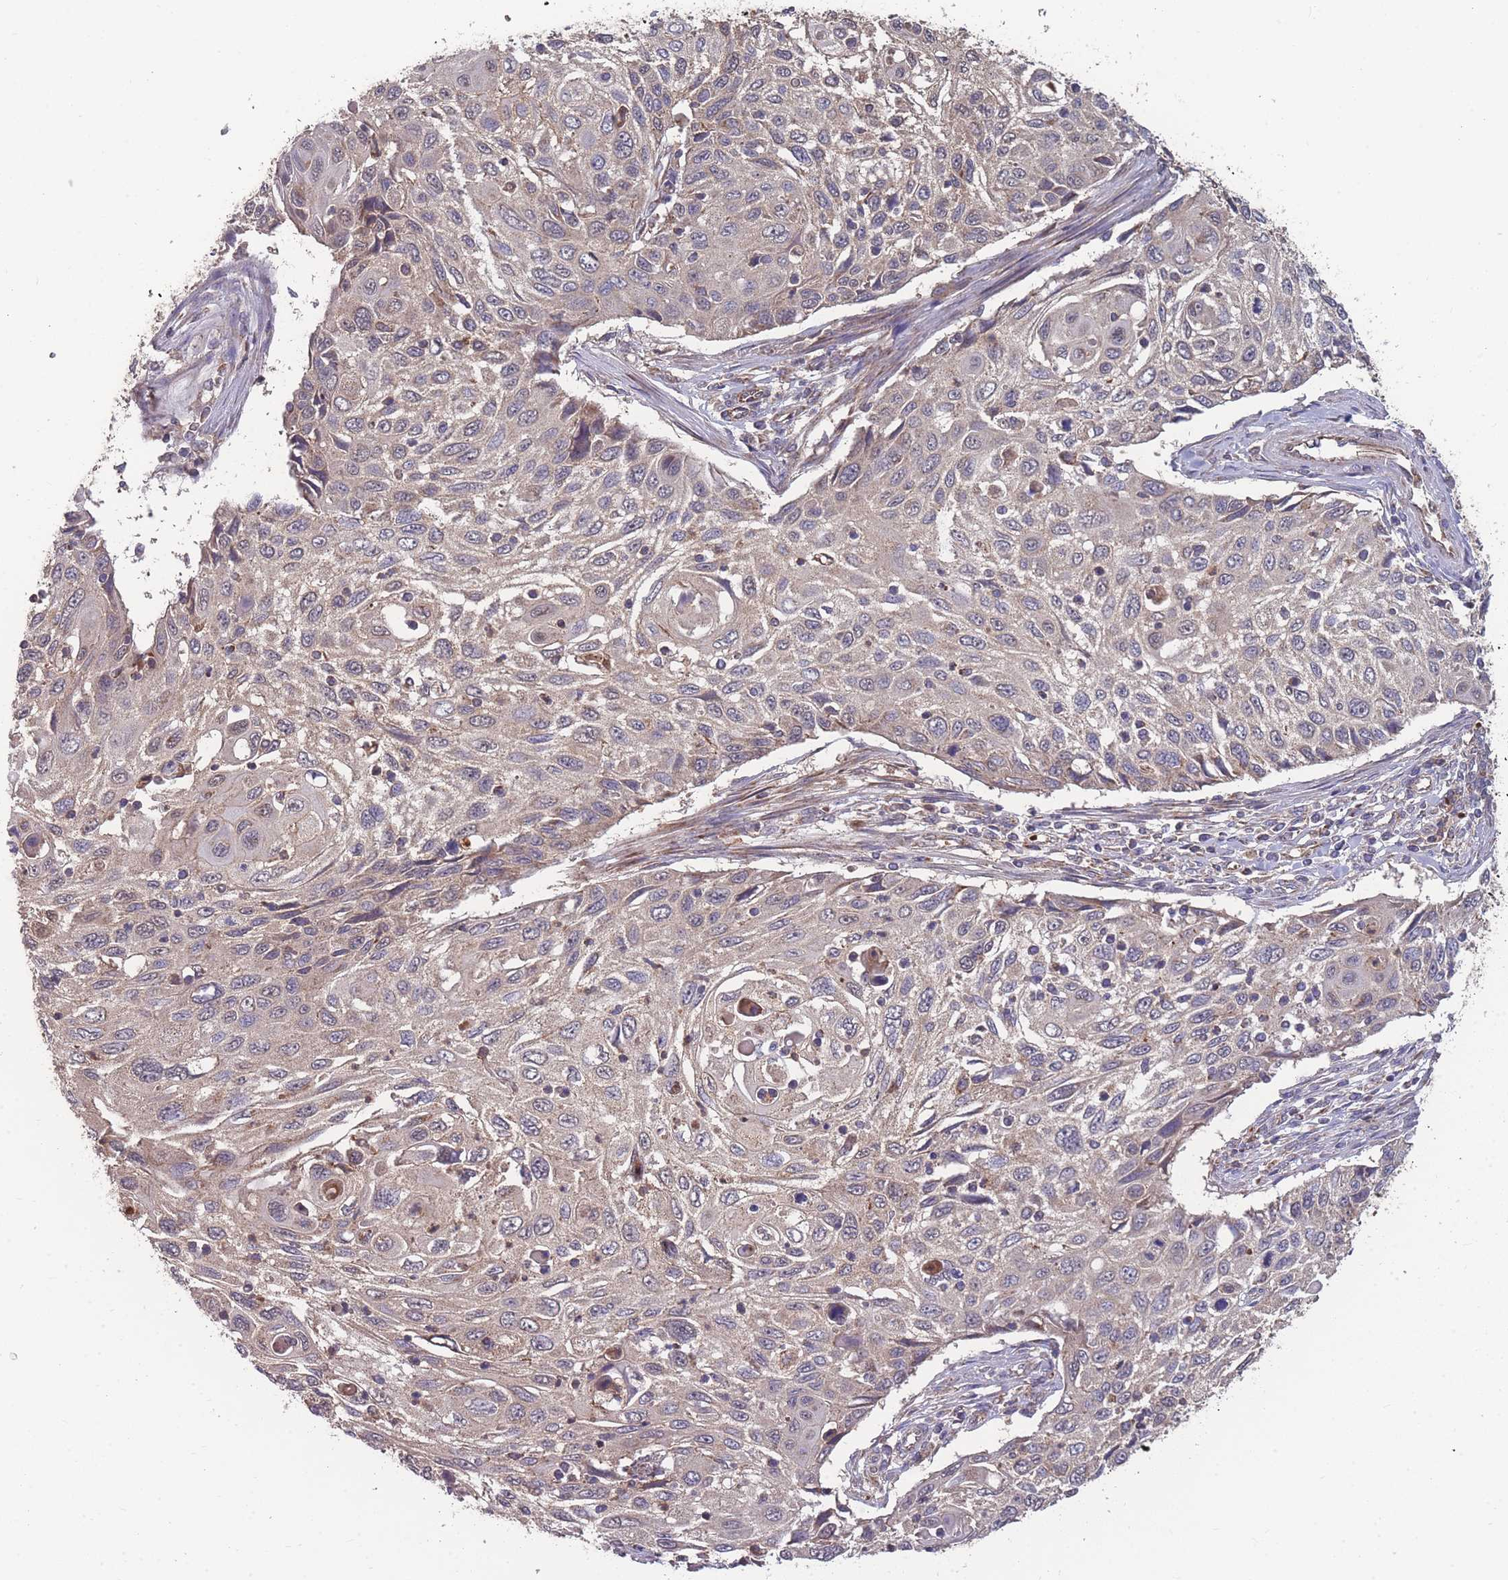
{"staining": {"intensity": "weak", "quantity": "25%-75%", "location": "cytoplasmic/membranous"}, "tissue": "cervical cancer", "cell_type": "Tumor cells", "image_type": "cancer", "snomed": [{"axis": "morphology", "description": "Squamous cell carcinoma, NOS"}, {"axis": "topography", "description": "Cervix"}], "caption": "IHC of human cervical cancer reveals low levels of weak cytoplasmic/membranous staining in approximately 25%-75% of tumor cells.", "gene": "SLC35B4", "patient": {"sex": "female", "age": 70}}